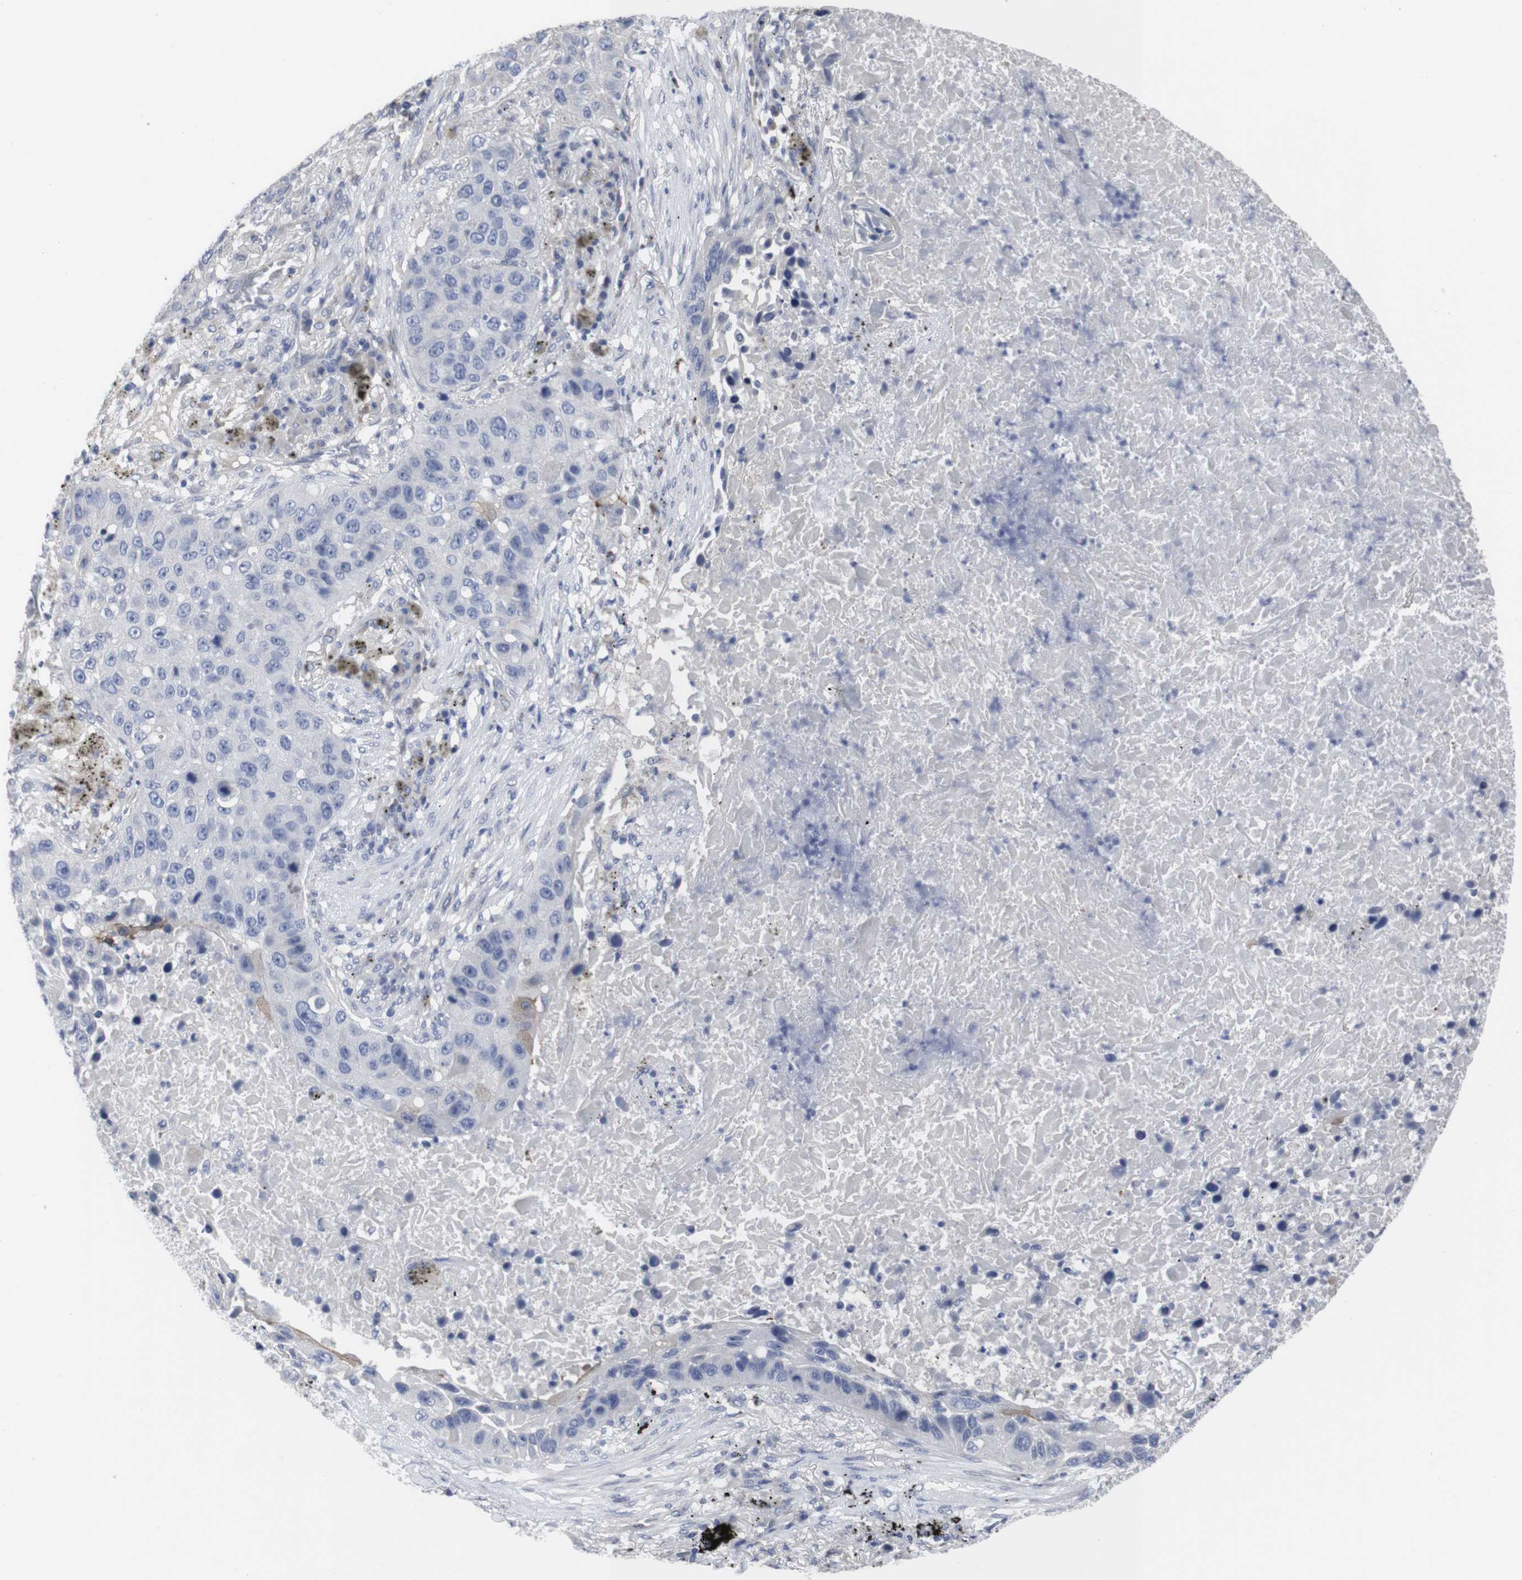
{"staining": {"intensity": "negative", "quantity": "none", "location": "none"}, "tissue": "lung cancer", "cell_type": "Tumor cells", "image_type": "cancer", "snomed": [{"axis": "morphology", "description": "Squamous cell carcinoma, NOS"}, {"axis": "topography", "description": "Lung"}], "caption": "The IHC histopathology image has no significant positivity in tumor cells of squamous cell carcinoma (lung) tissue.", "gene": "SNCG", "patient": {"sex": "male", "age": 57}}